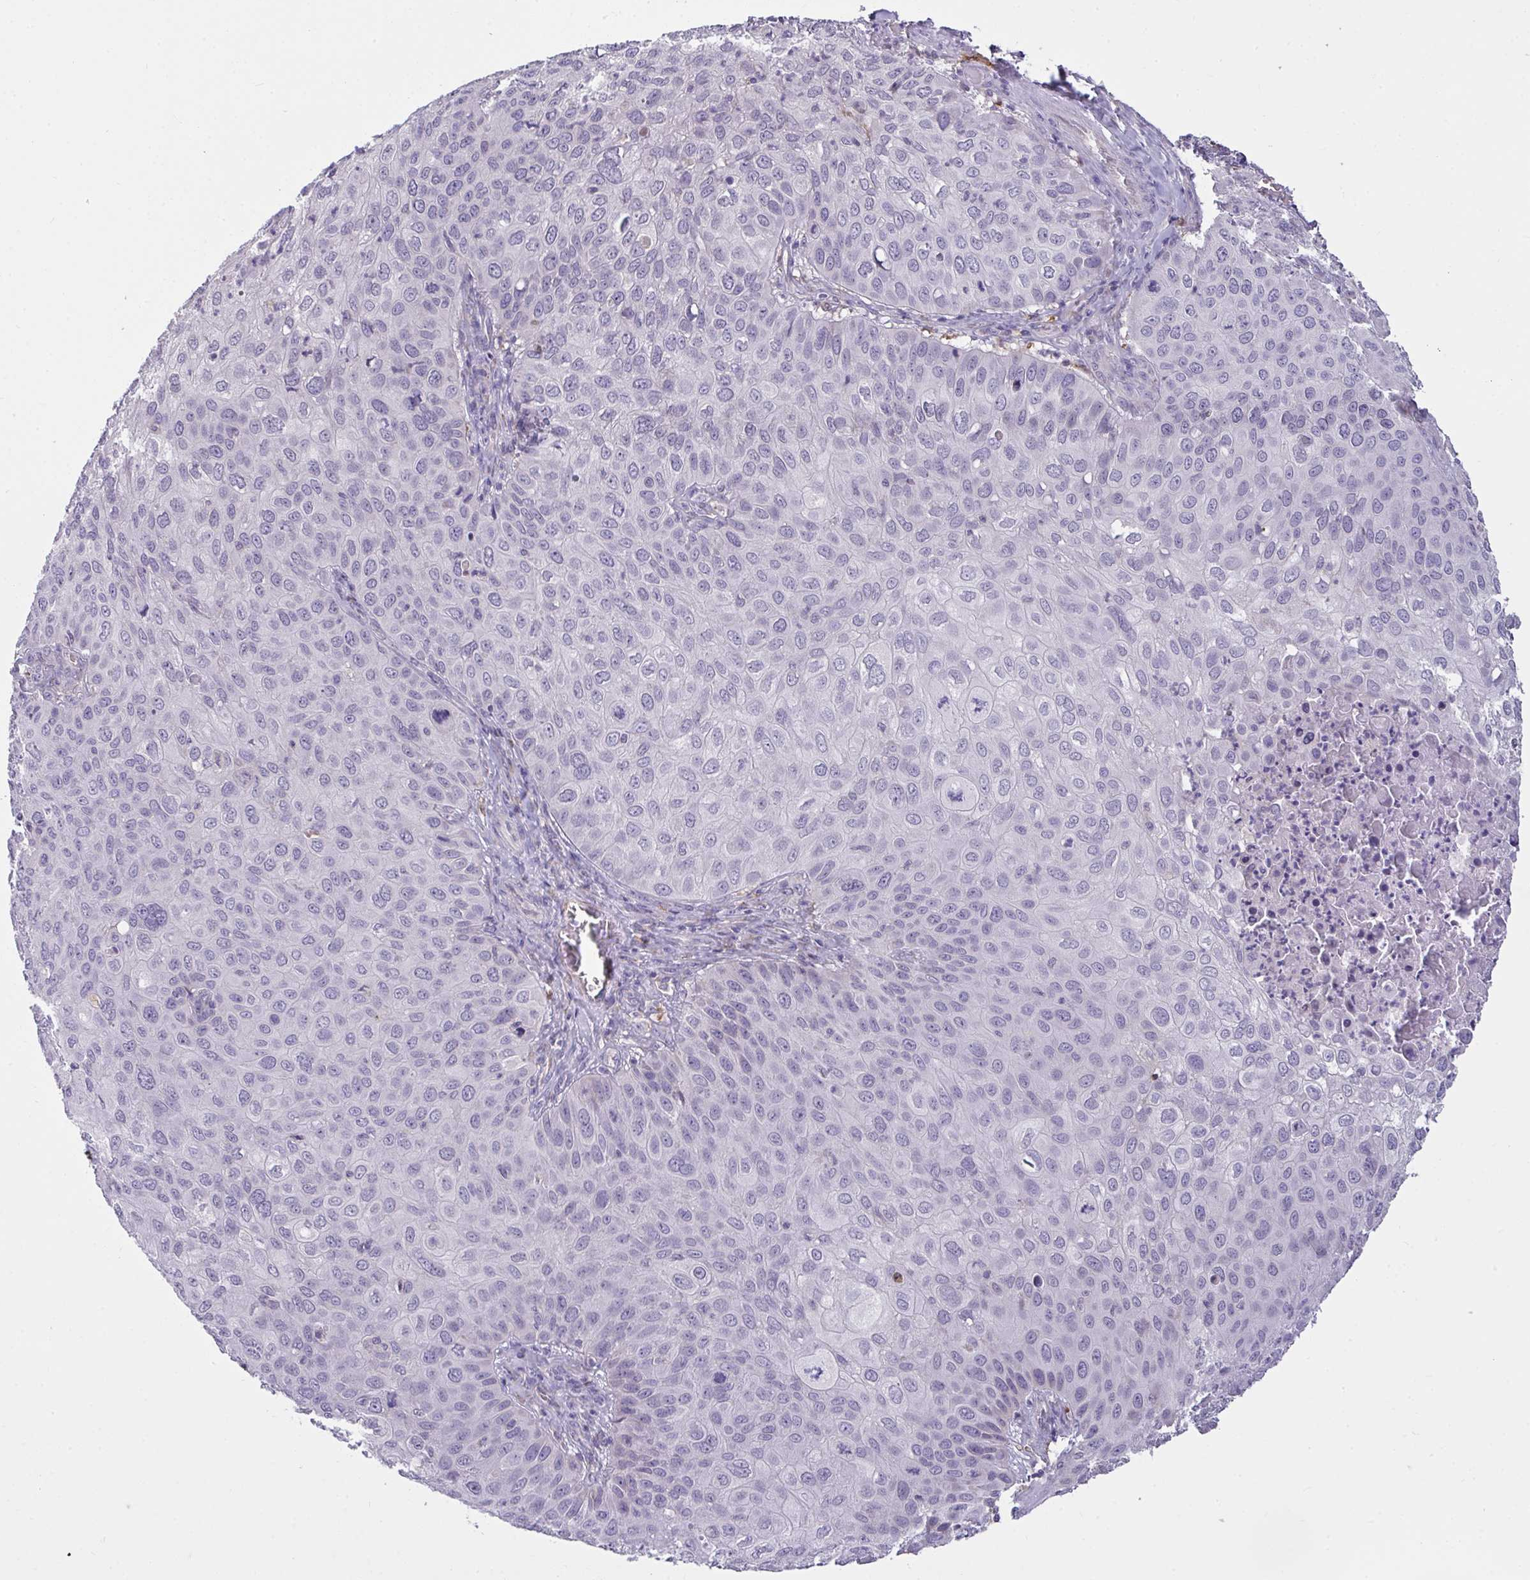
{"staining": {"intensity": "negative", "quantity": "none", "location": "none"}, "tissue": "skin cancer", "cell_type": "Tumor cells", "image_type": "cancer", "snomed": [{"axis": "morphology", "description": "Squamous cell carcinoma, NOS"}, {"axis": "topography", "description": "Skin"}], "caption": "Immunohistochemistry photomicrograph of skin cancer (squamous cell carcinoma) stained for a protein (brown), which displays no staining in tumor cells. (Brightfield microscopy of DAB IHC at high magnification).", "gene": "SEMA6B", "patient": {"sex": "male", "age": 87}}